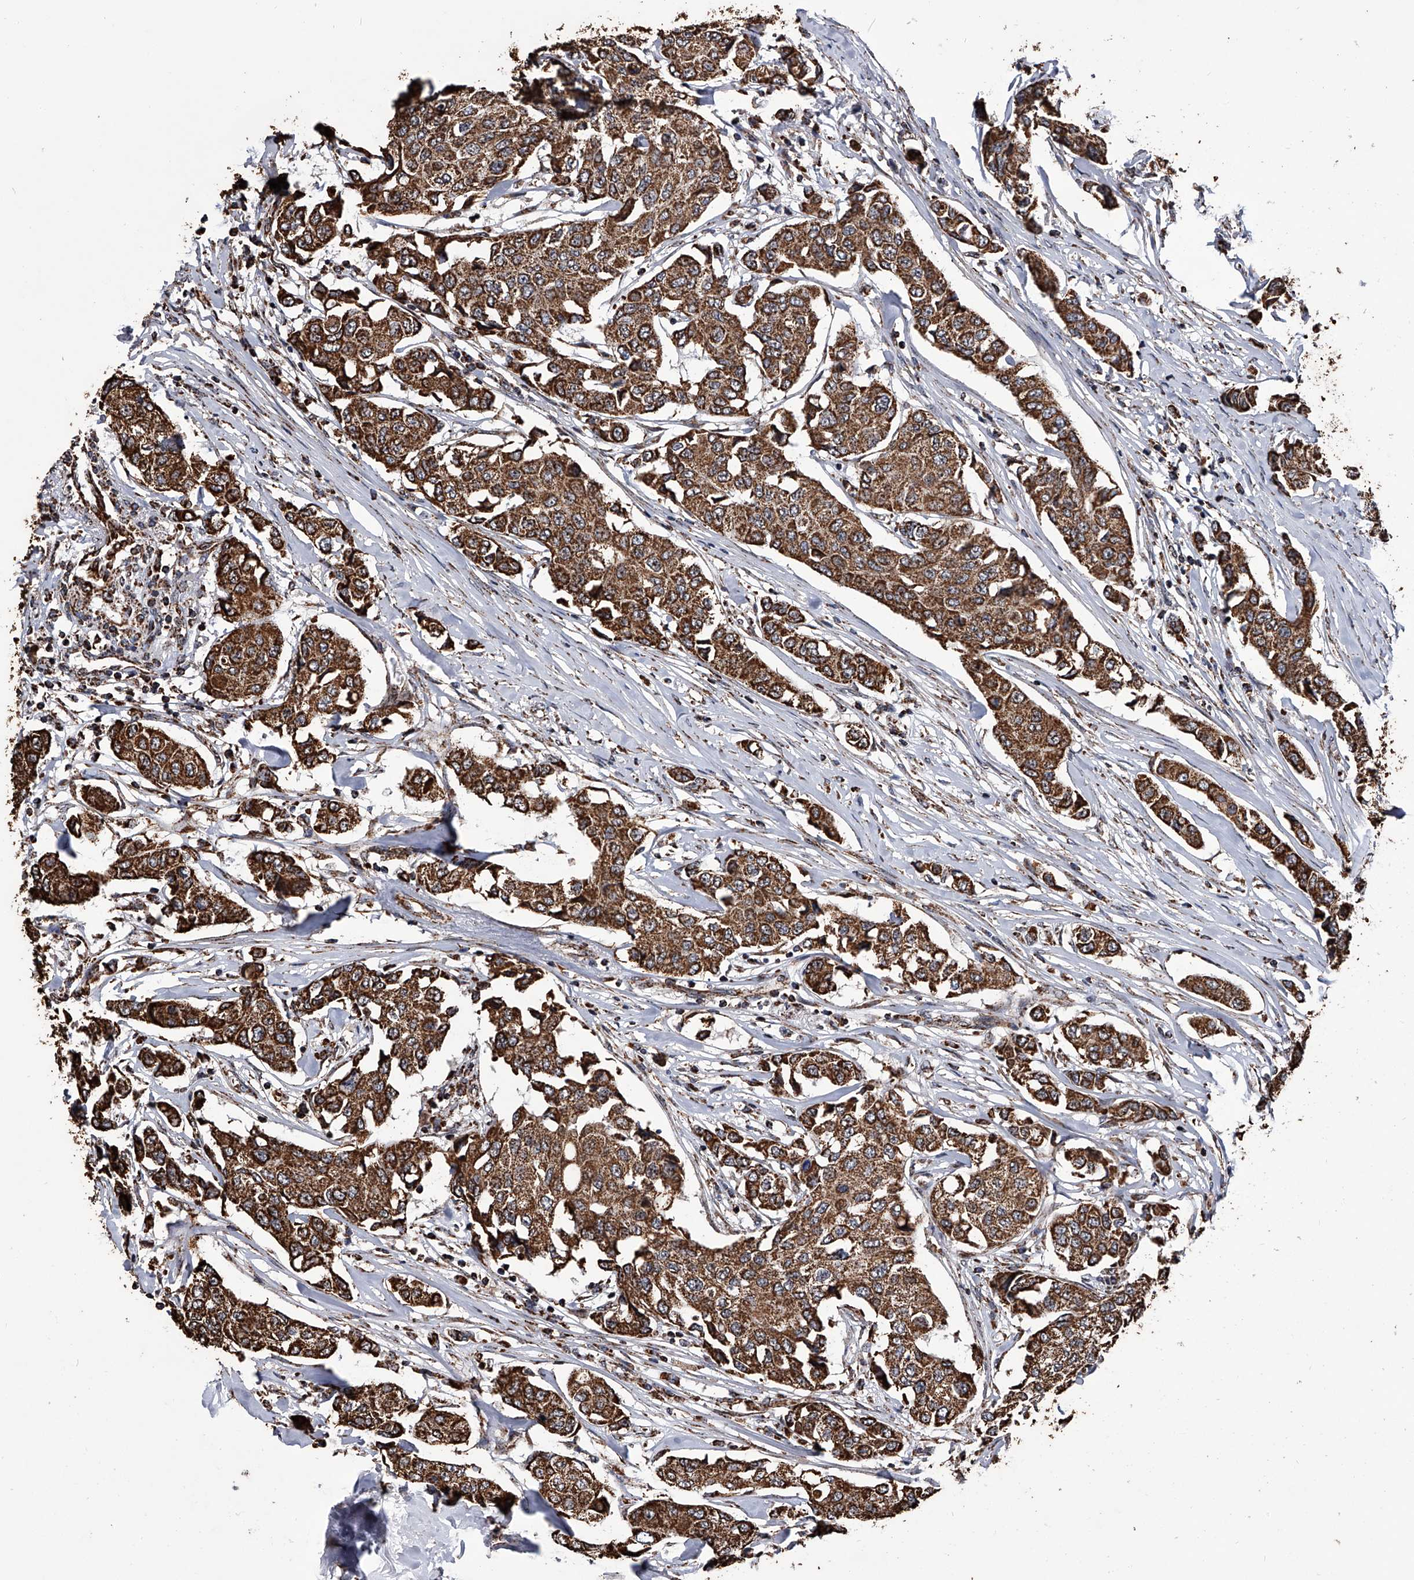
{"staining": {"intensity": "moderate", "quantity": ">75%", "location": "cytoplasmic/membranous"}, "tissue": "breast cancer", "cell_type": "Tumor cells", "image_type": "cancer", "snomed": [{"axis": "morphology", "description": "Duct carcinoma"}, {"axis": "topography", "description": "Breast"}], "caption": "Immunohistochemical staining of human breast cancer (invasive ductal carcinoma) demonstrates medium levels of moderate cytoplasmic/membranous protein expression in about >75% of tumor cells.", "gene": "SMPDL3A", "patient": {"sex": "female", "age": 80}}